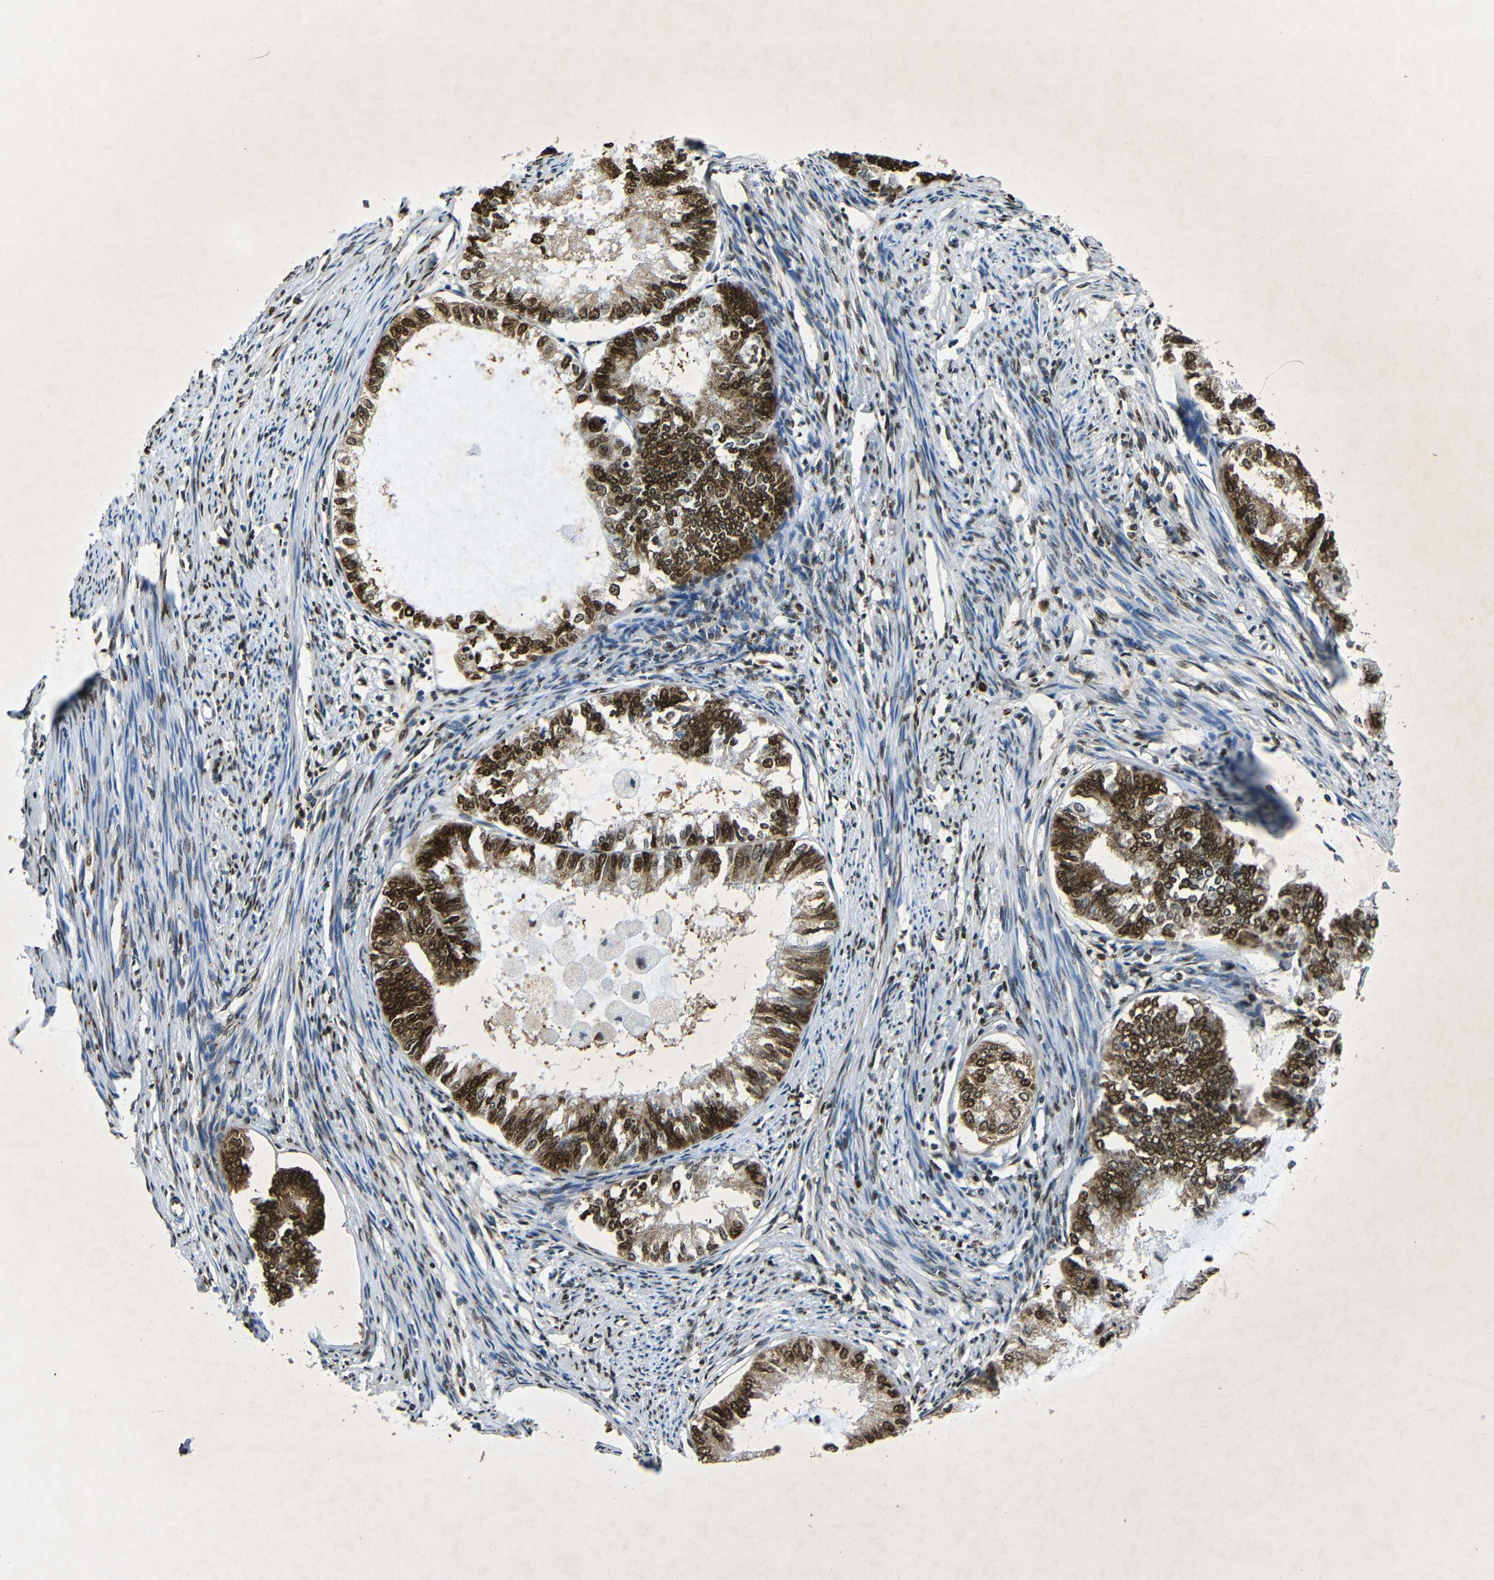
{"staining": {"intensity": "strong", "quantity": ">75%", "location": "cytoplasmic/membranous,nuclear"}, "tissue": "endometrial cancer", "cell_type": "Tumor cells", "image_type": "cancer", "snomed": [{"axis": "morphology", "description": "Adenocarcinoma, NOS"}, {"axis": "topography", "description": "Endometrium"}], "caption": "Tumor cells display high levels of strong cytoplasmic/membranous and nuclear expression in about >75% of cells in human endometrial cancer.", "gene": "HMGN1", "patient": {"sex": "female", "age": 86}}